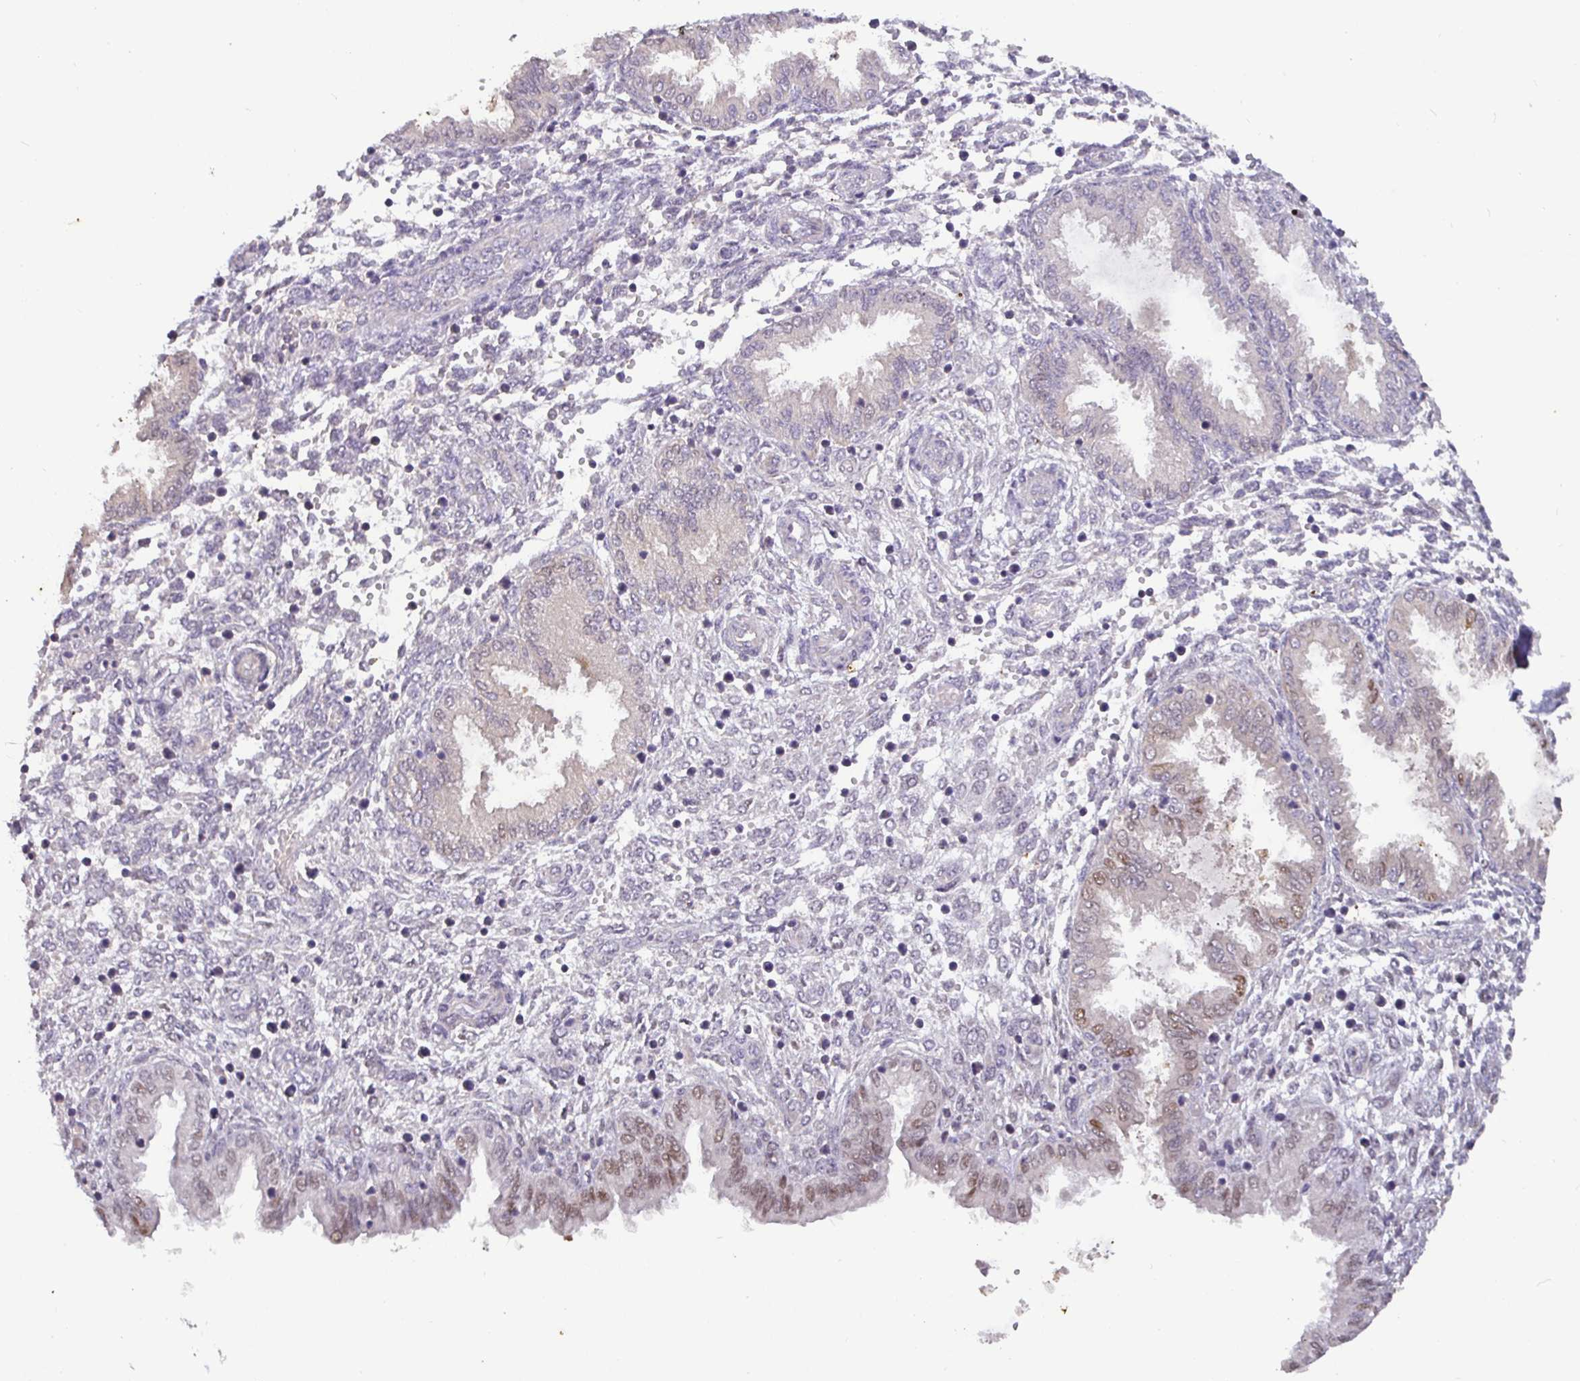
{"staining": {"intensity": "negative", "quantity": "none", "location": "none"}, "tissue": "endometrium", "cell_type": "Cells in endometrial stroma", "image_type": "normal", "snomed": [{"axis": "morphology", "description": "Normal tissue, NOS"}, {"axis": "topography", "description": "Endometrium"}], "caption": "Immunohistochemical staining of unremarkable endometrium demonstrates no significant expression in cells in endometrial stroma.", "gene": "SHISA4", "patient": {"sex": "female", "age": 33}}